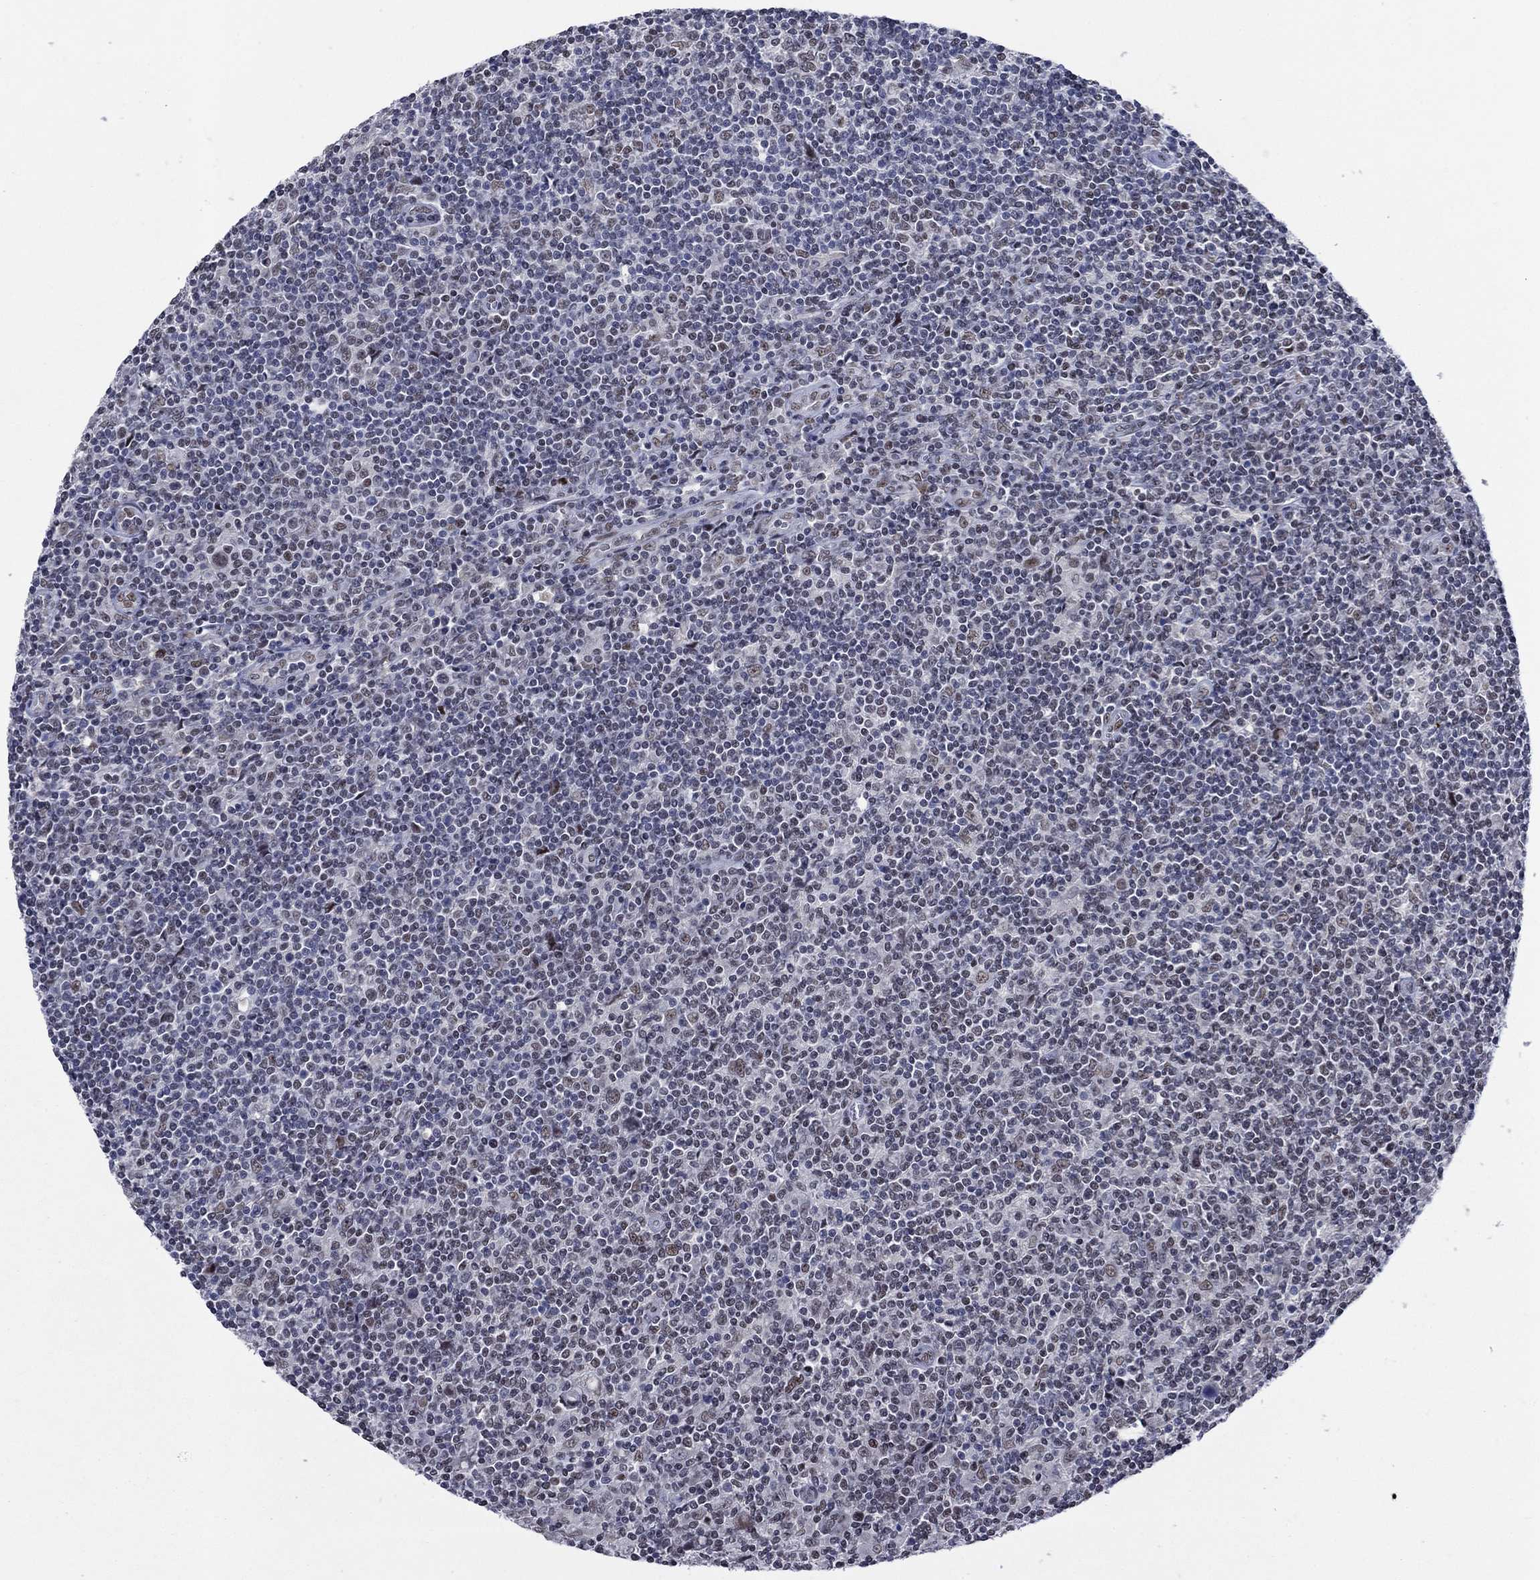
{"staining": {"intensity": "negative", "quantity": "none", "location": "none"}, "tissue": "lymphoma", "cell_type": "Tumor cells", "image_type": "cancer", "snomed": [{"axis": "morphology", "description": "Hodgkin's disease, NOS"}, {"axis": "topography", "description": "Lymph node"}], "caption": "Tumor cells are negative for brown protein staining in Hodgkin's disease.", "gene": "HTN1", "patient": {"sex": "male", "age": 40}}